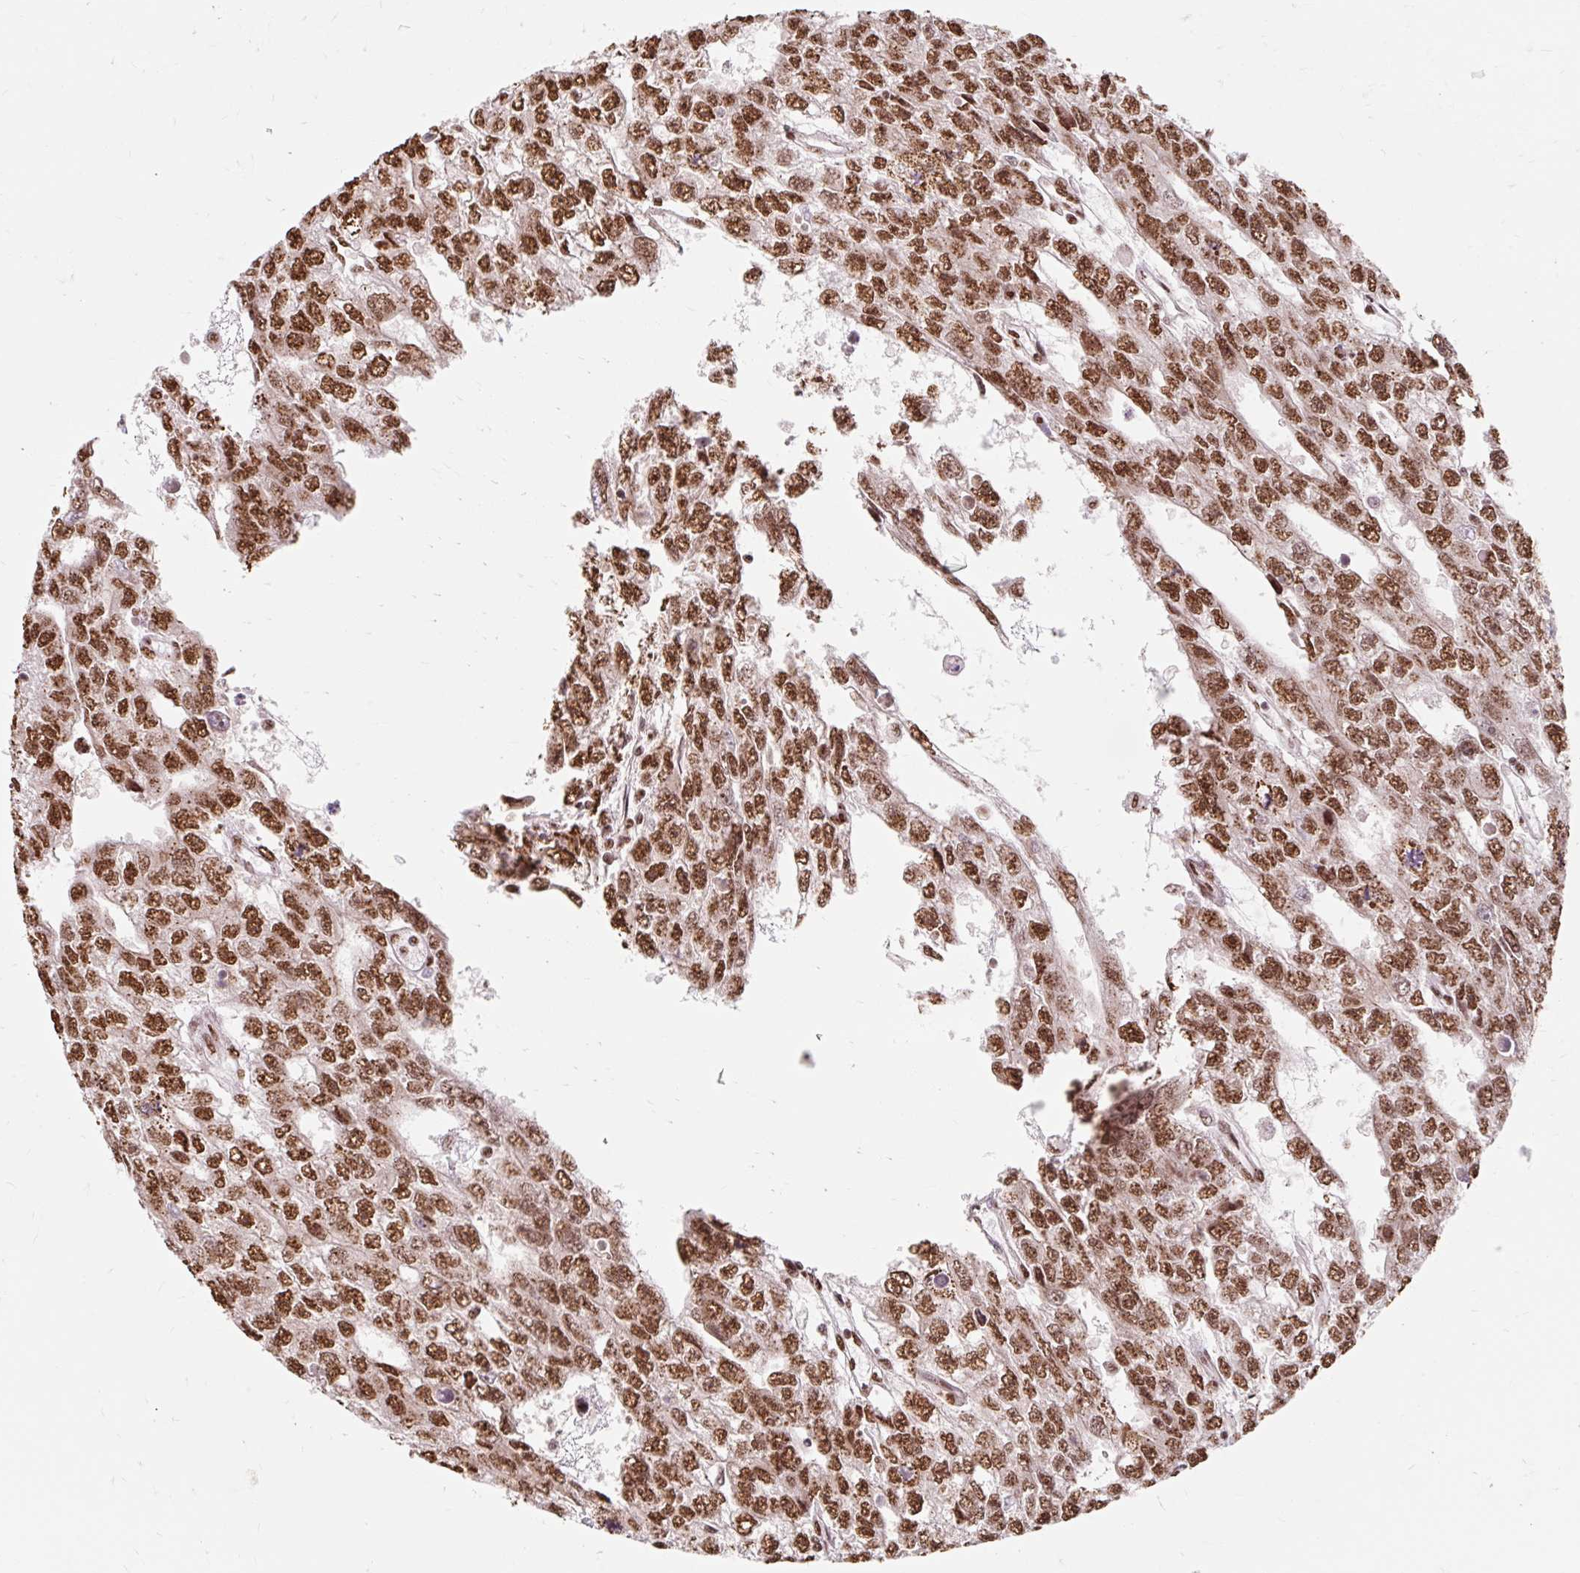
{"staining": {"intensity": "strong", "quantity": ">75%", "location": "nuclear"}, "tissue": "testis cancer", "cell_type": "Tumor cells", "image_type": "cancer", "snomed": [{"axis": "morphology", "description": "Carcinoma, Embryonal, NOS"}, {"axis": "topography", "description": "Testis"}], "caption": "A photomicrograph showing strong nuclear positivity in about >75% of tumor cells in testis embryonal carcinoma, as visualized by brown immunohistochemical staining.", "gene": "BICRA", "patient": {"sex": "male", "age": 20}}